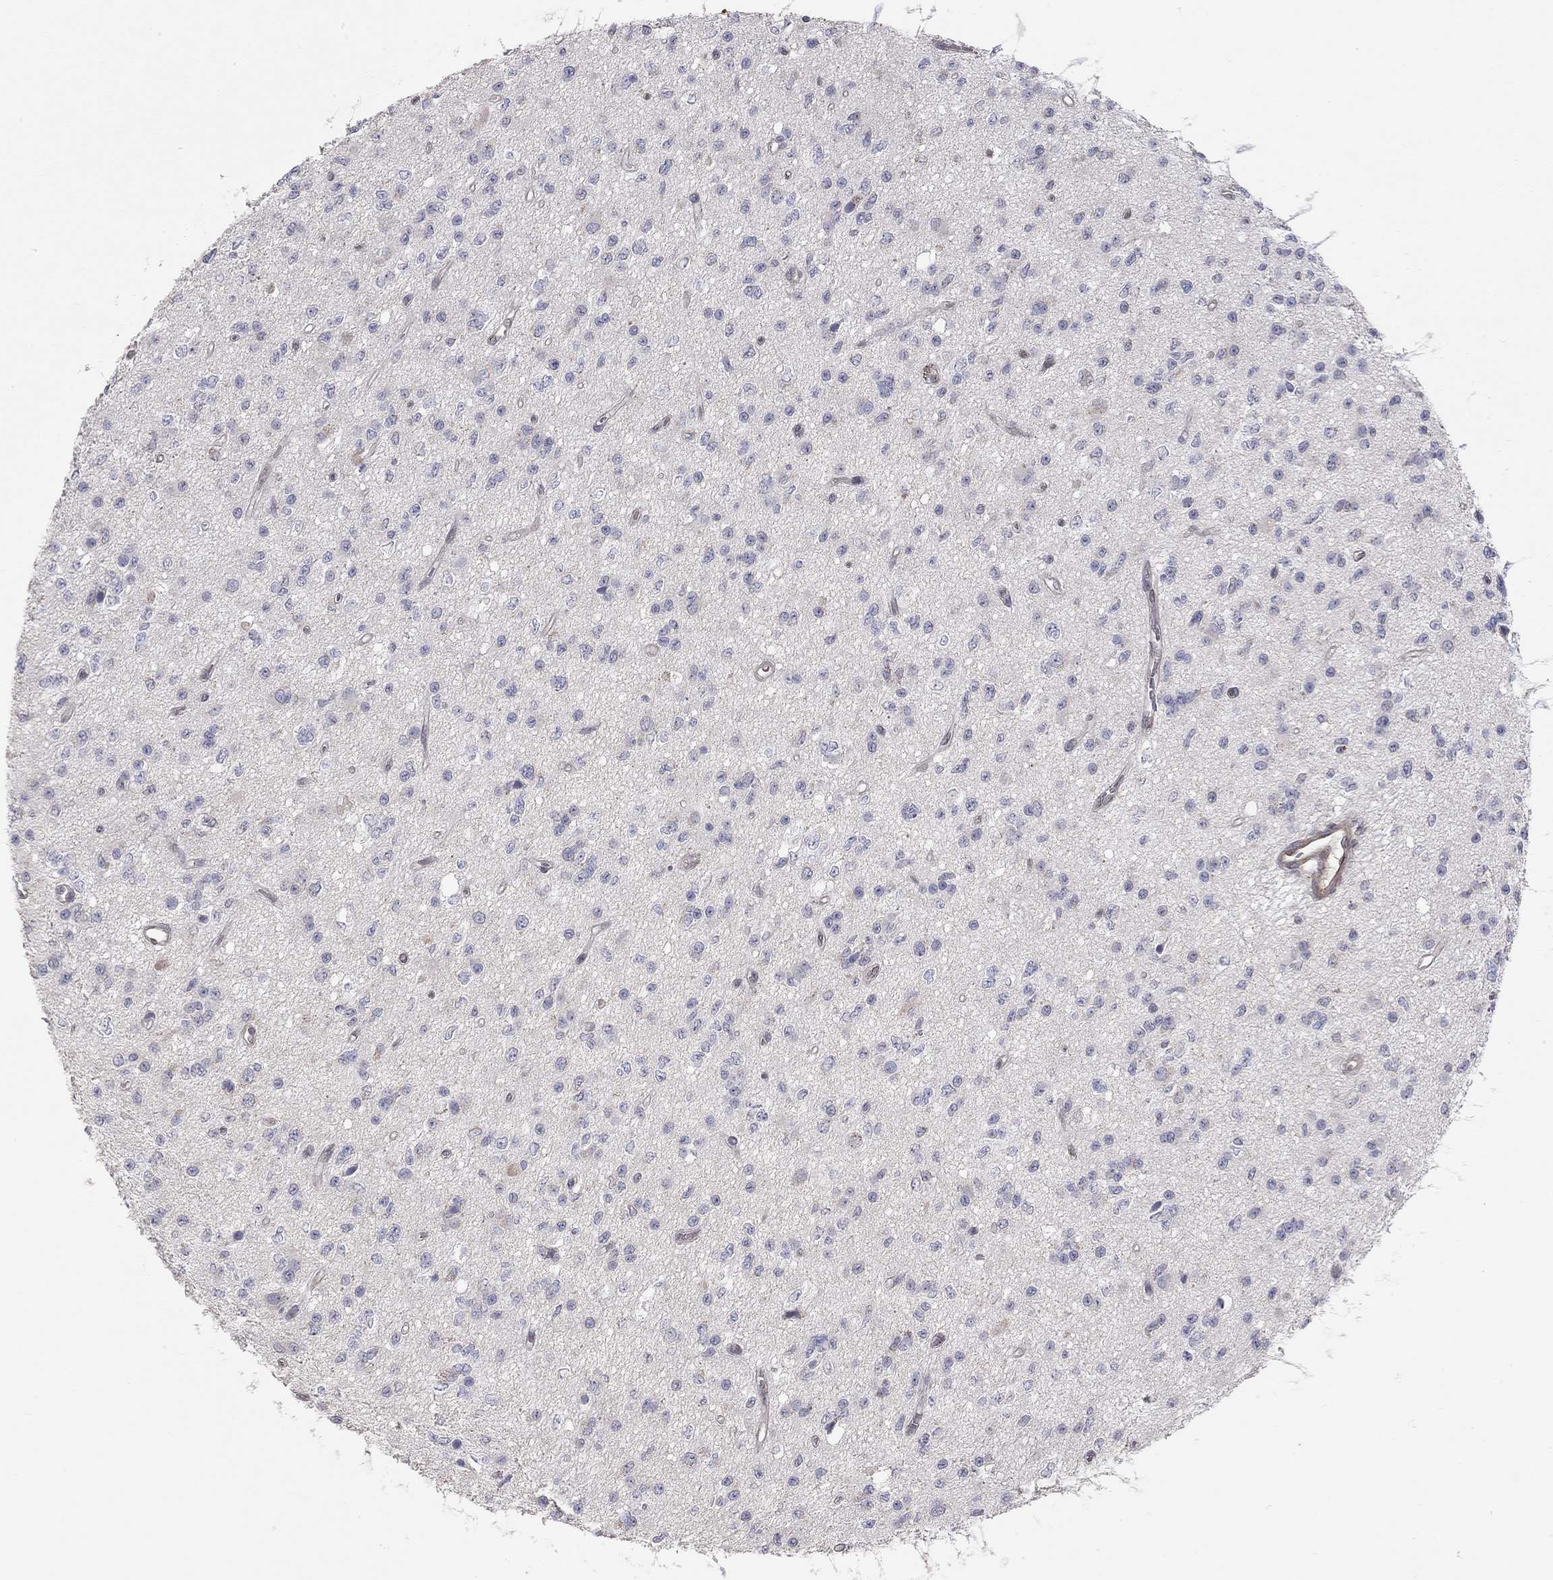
{"staining": {"intensity": "negative", "quantity": "none", "location": "none"}, "tissue": "glioma", "cell_type": "Tumor cells", "image_type": "cancer", "snomed": [{"axis": "morphology", "description": "Glioma, malignant, Low grade"}, {"axis": "topography", "description": "Brain"}], "caption": "Immunohistochemistry micrograph of neoplastic tissue: glioma stained with DAB (3,3'-diaminobenzidine) exhibits no significant protein expression in tumor cells. The staining is performed using DAB (3,3'-diaminobenzidine) brown chromogen with nuclei counter-stained in using hematoxylin.", "gene": "PAPSS2", "patient": {"sex": "female", "age": 45}}